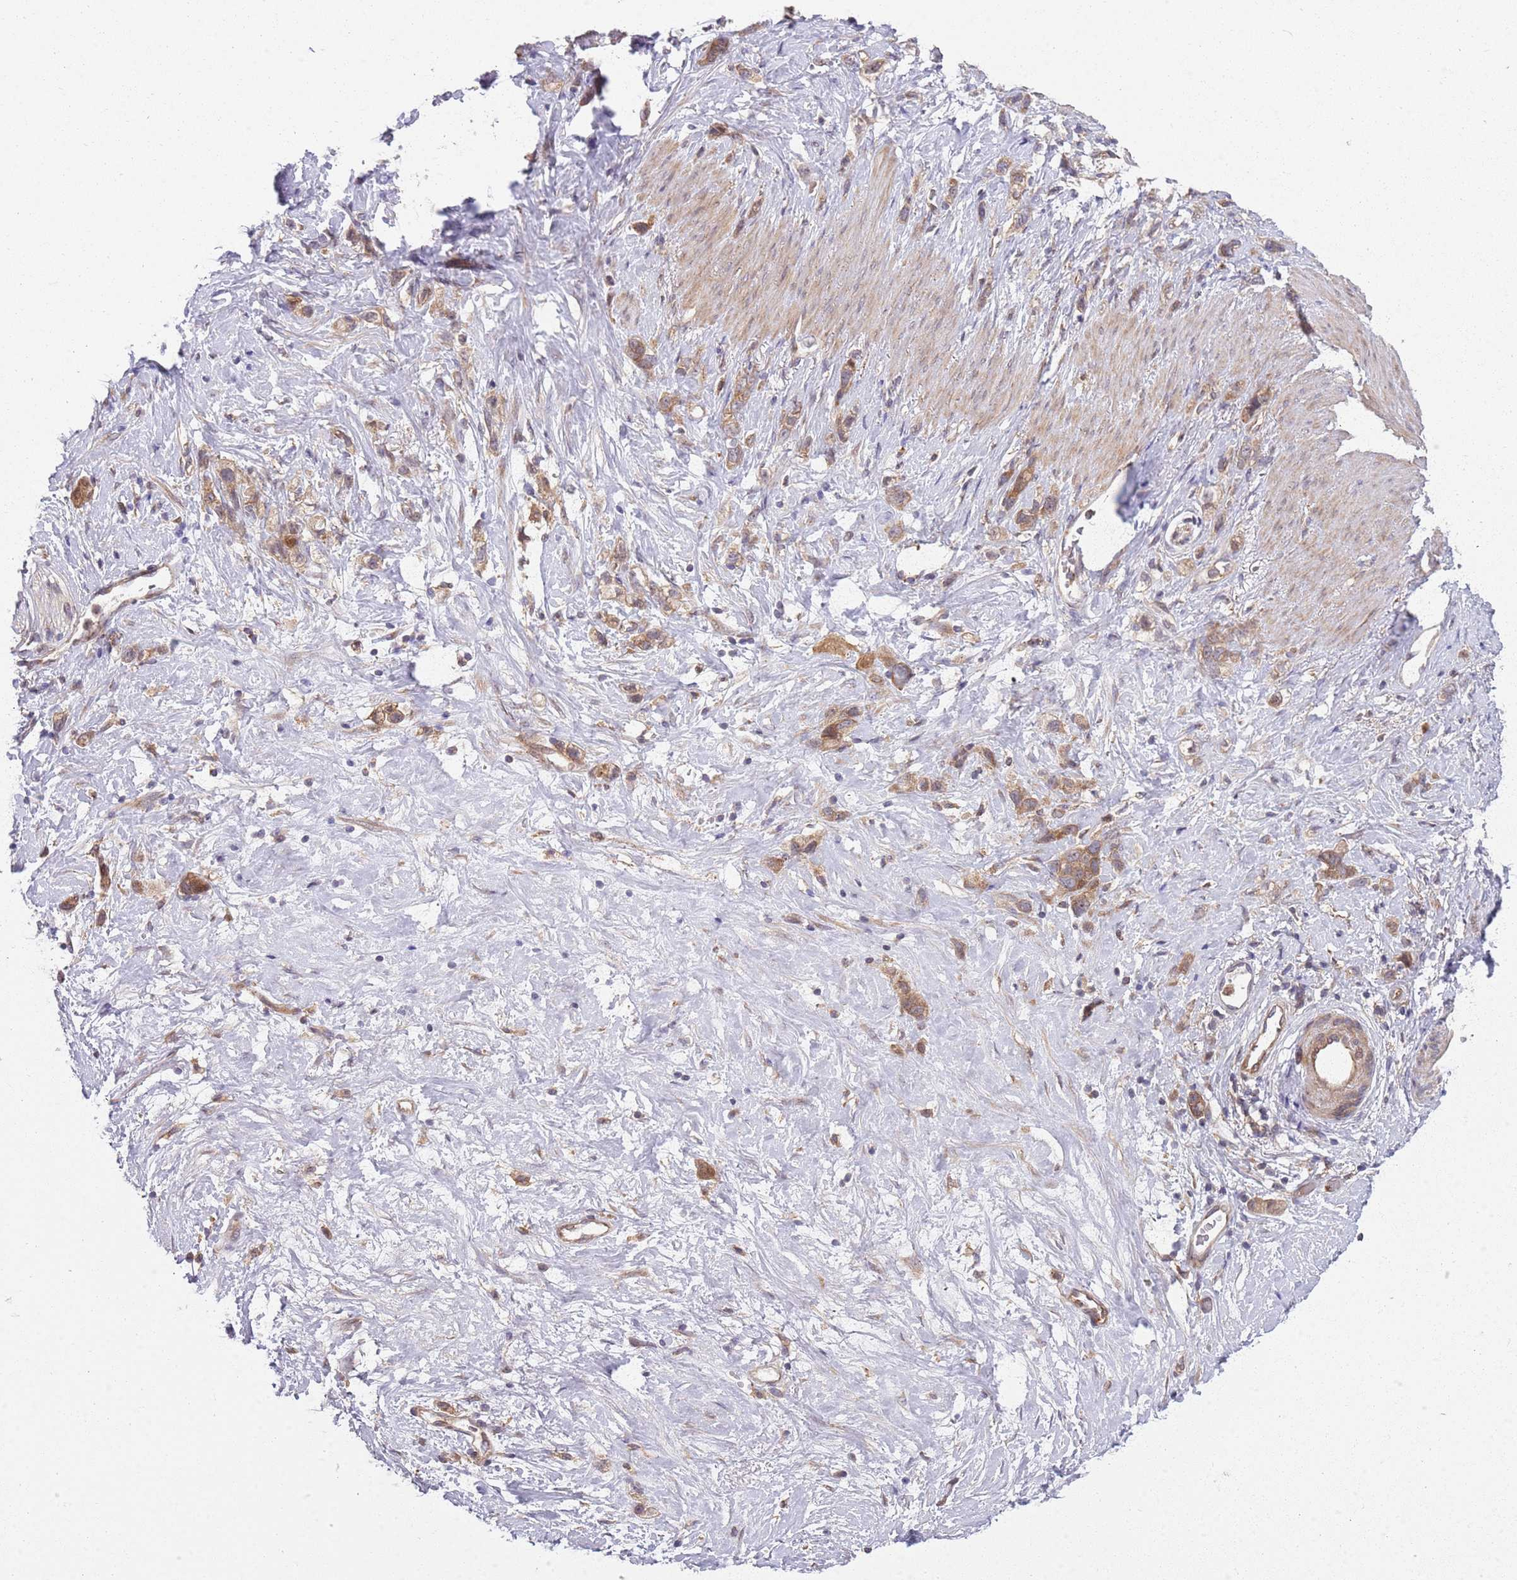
{"staining": {"intensity": "moderate", "quantity": ">75%", "location": "cytoplasmic/membranous"}, "tissue": "stomach cancer", "cell_type": "Tumor cells", "image_type": "cancer", "snomed": [{"axis": "morphology", "description": "Adenocarcinoma, NOS"}, {"axis": "topography", "description": "Stomach"}], "caption": "A brown stain labels moderate cytoplasmic/membranous staining of a protein in stomach cancer (adenocarcinoma) tumor cells.", "gene": "GGA1", "patient": {"sex": "female", "age": 65}}